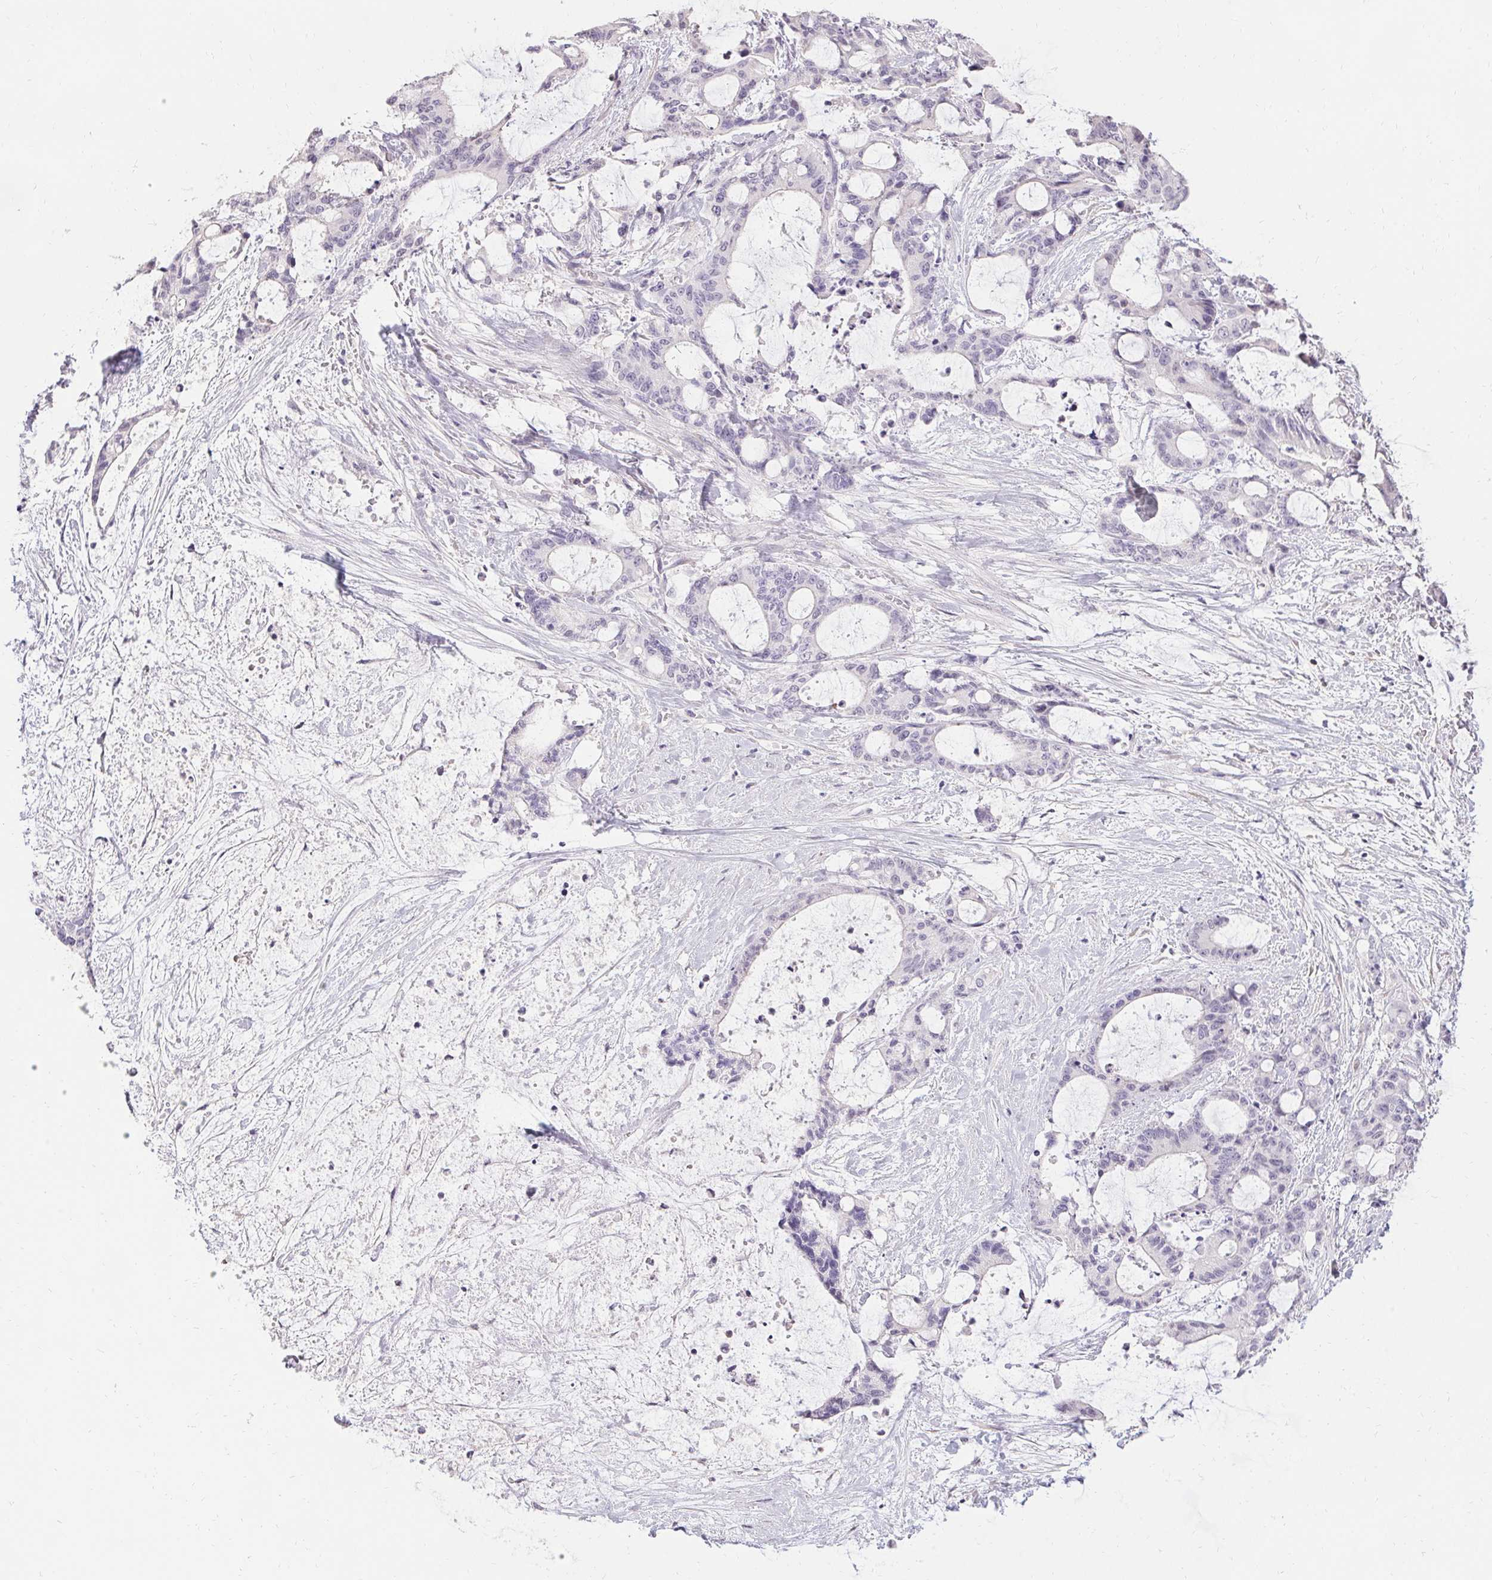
{"staining": {"intensity": "negative", "quantity": "none", "location": "none"}, "tissue": "liver cancer", "cell_type": "Tumor cells", "image_type": "cancer", "snomed": [{"axis": "morphology", "description": "Normal tissue, NOS"}, {"axis": "morphology", "description": "Cholangiocarcinoma"}, {"axis": "topography", "description": "Liver"}, {"axis": "topography", "description": "Peripheral nerve tissue"}], "caption": "High magnification brightfield microscopy of liver cancer (cholangiocarcinoma) stained with DAB (brown) and counterstained with hematoxylin (blue): tumor cells show no significant staining.", "gene": "PMEL", "patient": {"sex": "female", "age": 73}}